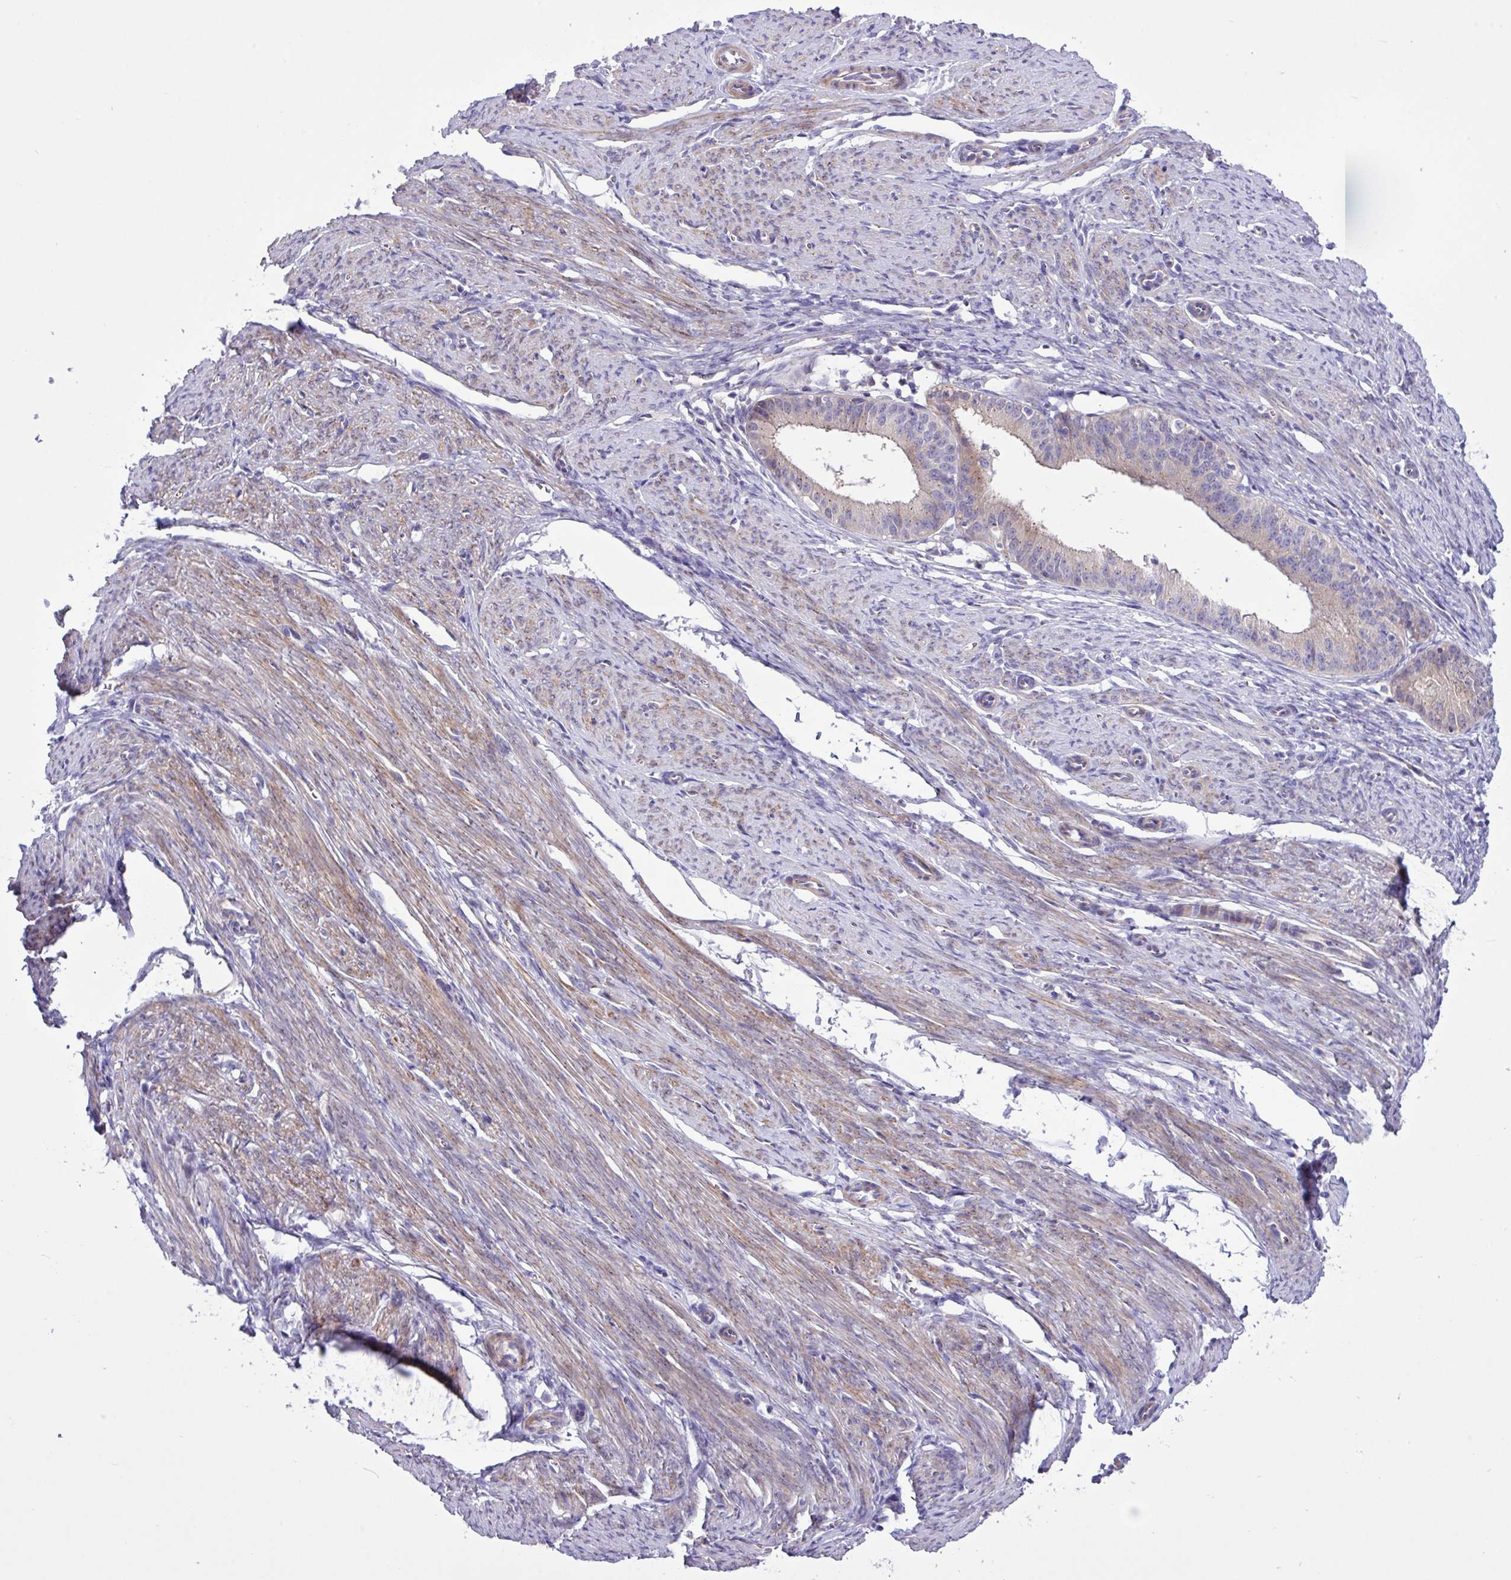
{"staining": {"intensity": "negative", "quantity": "none", "location": "none"}, "tissue": "endometrial cancer", "cell_type": "Tumor cells", "image_type": "cancer", "snomed": [{"axis": "morphology", "description": "Adenocarcinoma, NOS"}, {"axis": "topography", "description": "Endometrium"}], "caption": "This is a photomicrograph of immunohistochemistry staining of endometrial cancer, which shows no expression in tumor cells.", "gene": "SPINK8", "patient": {"sex": "female", "age": 51}}